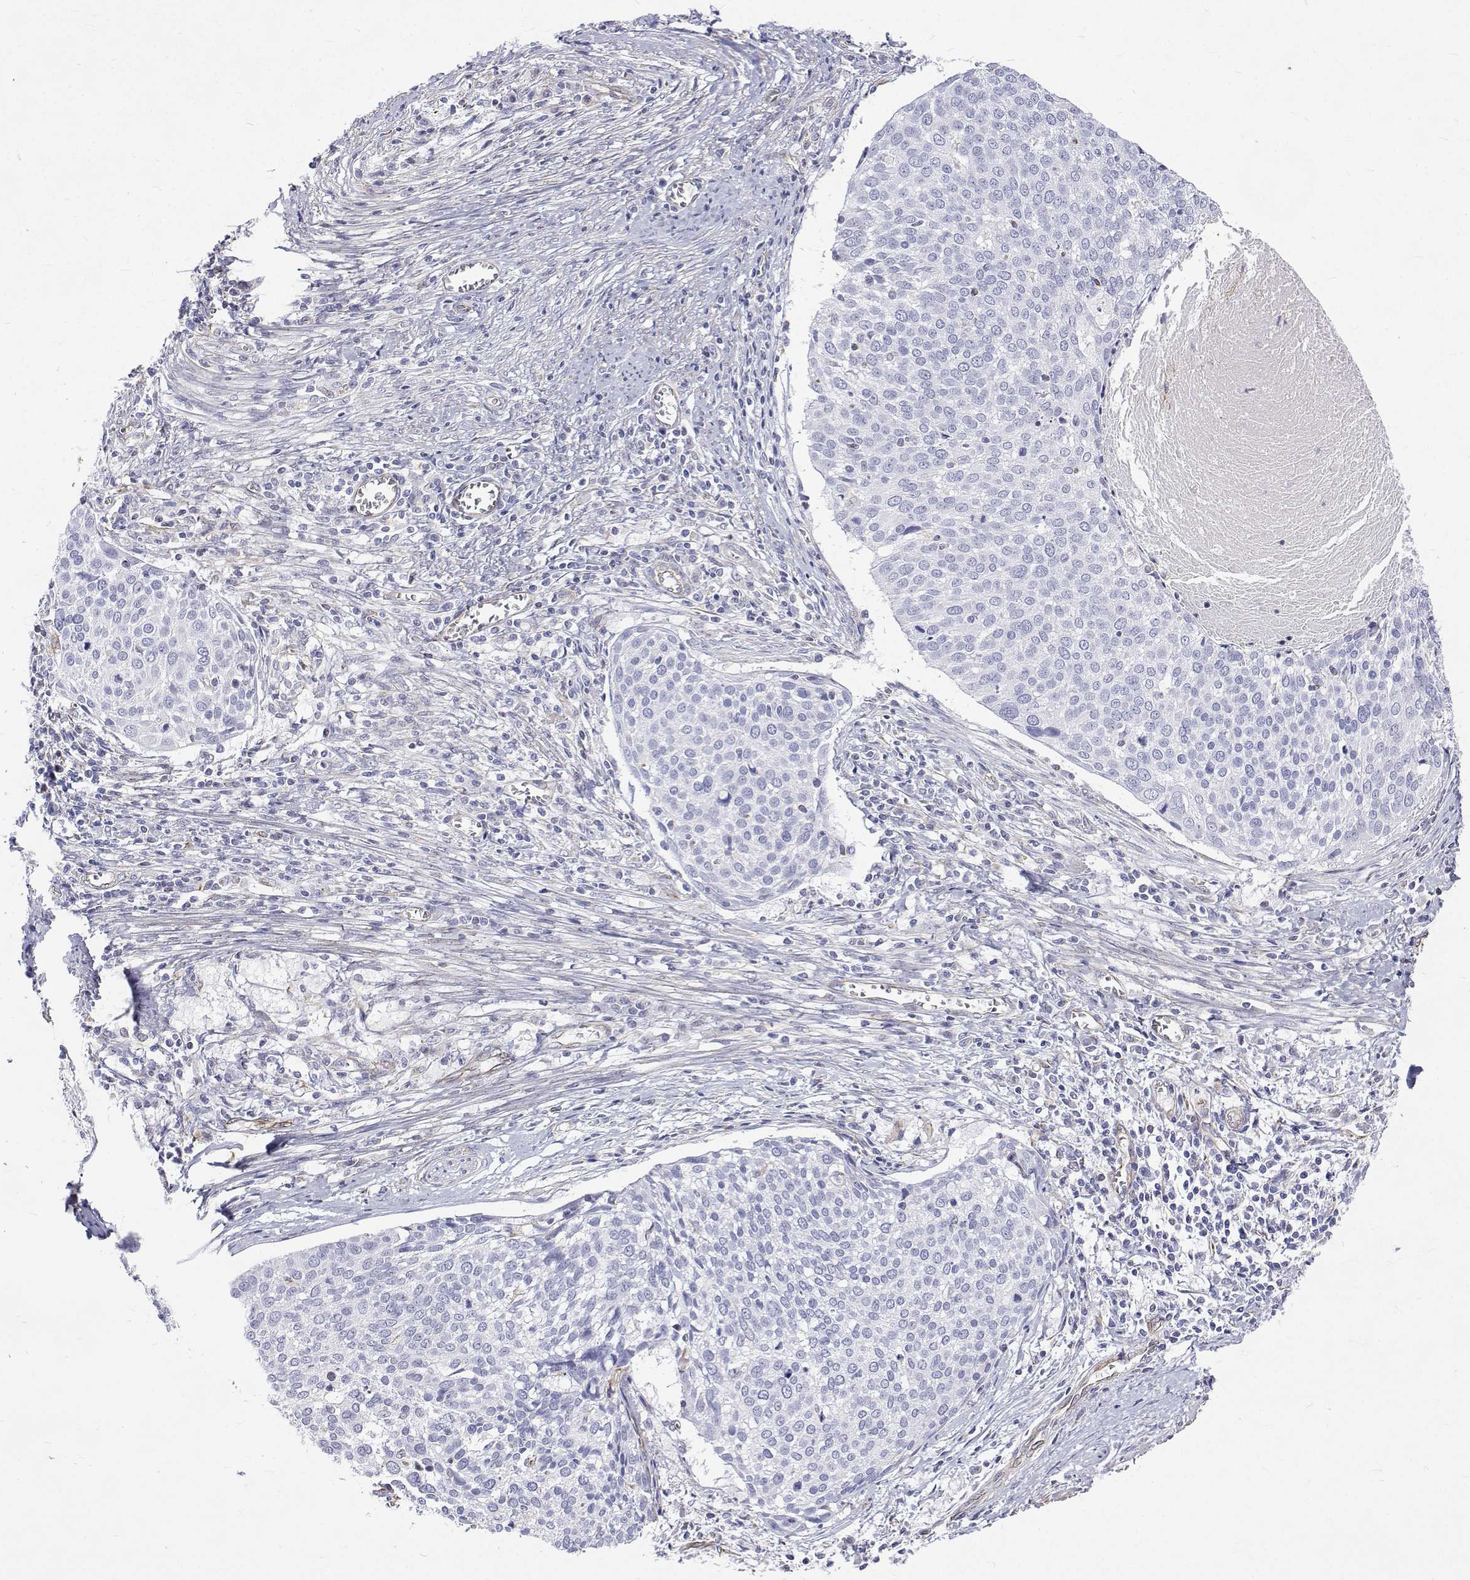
{"staining": {"intensity": "negative", "quantity": "none", "location": "none"}, "tissue": "cervical cancer", "cell_type": "Tumor cells", "image_type": "cancer", "snomed": [{"axis": "morphology", "description": "Squamous cell carcinoma, NOS"}, {"axis": "topography", "description": "Cervix"}], "caption": "This is an immunohistochemistry (IHC) micrograph of cervical cancer. There is no positivity in tumor cells.", "gene": "OPRPN", "patient": {"sex": "female", "age": 39}}